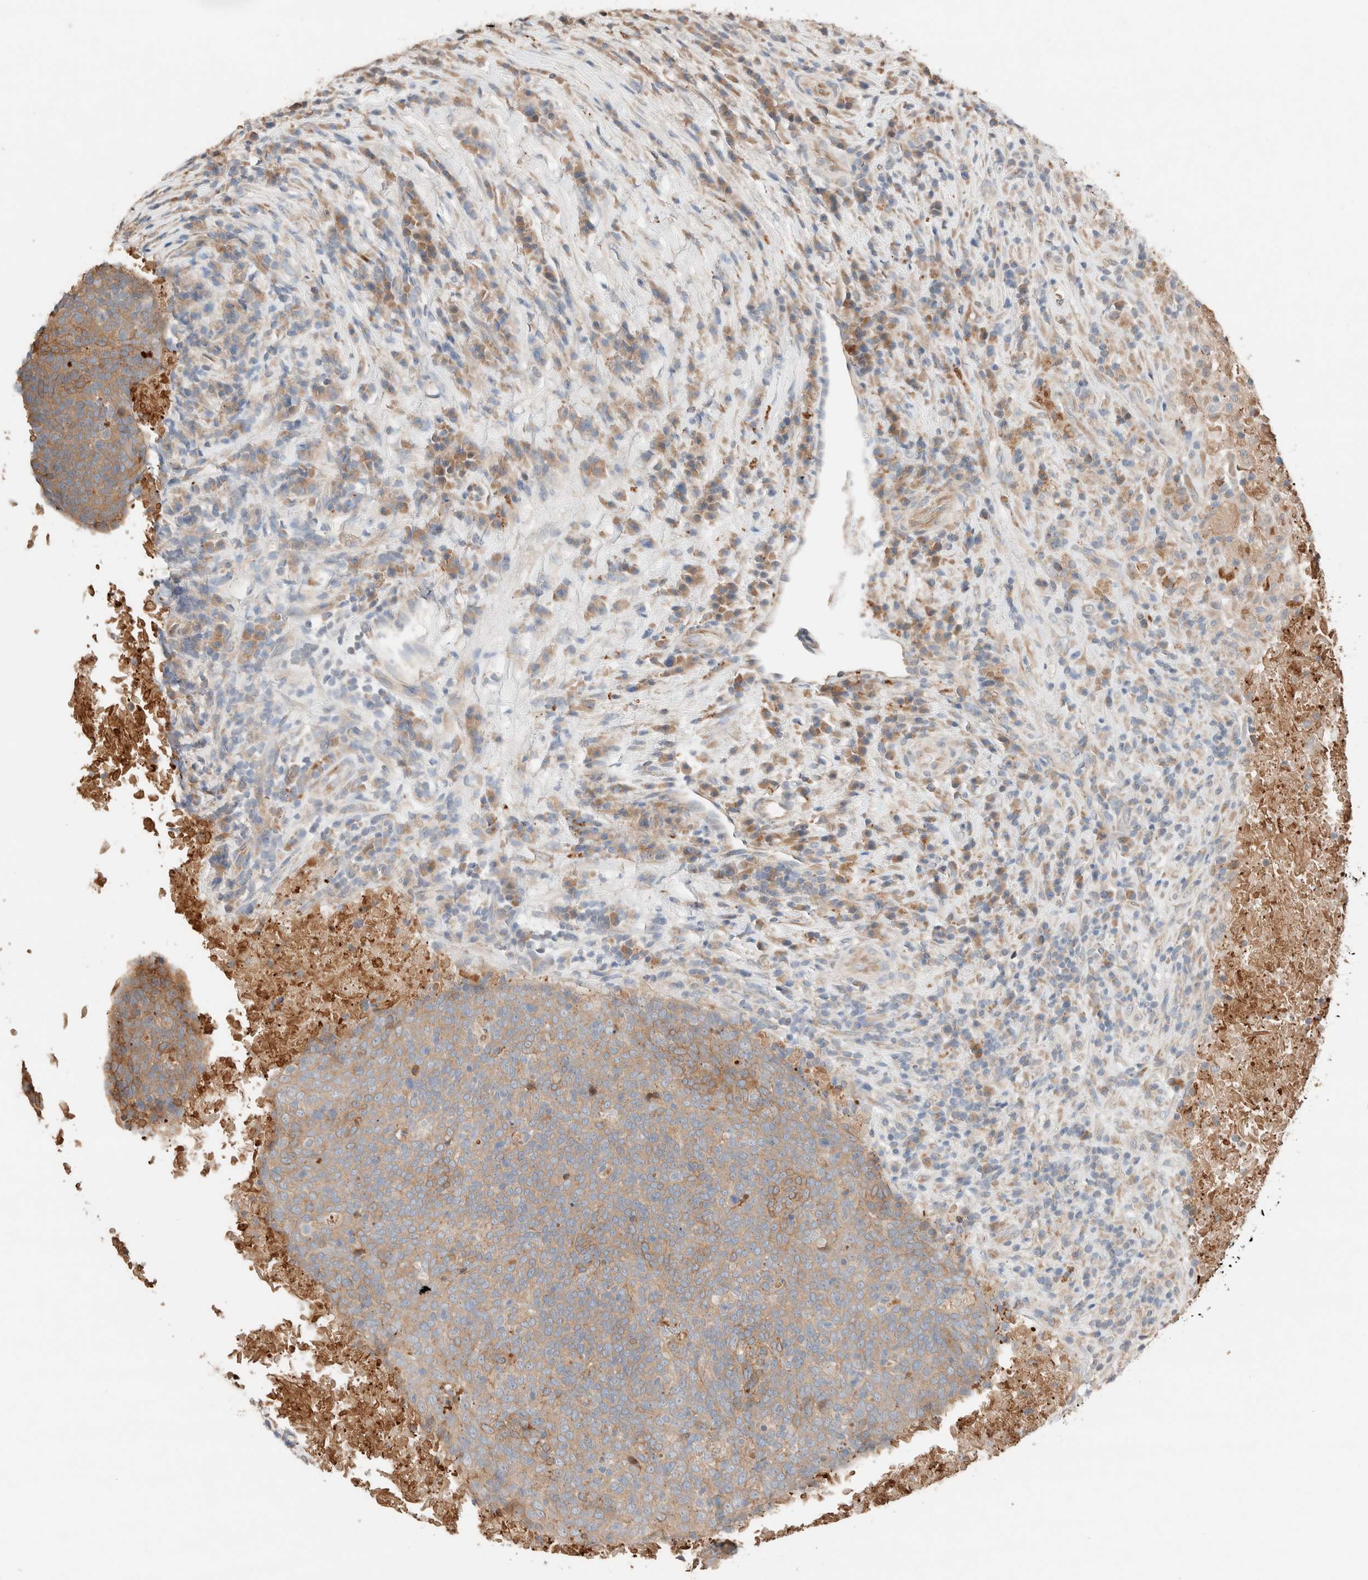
{"staining": {"intensity": "moderate", "quantity": ">75%", "location": "cytoplasmic/membranous"}, "tissue": "head and neck cancer", "cell_type": "Tumor cells", "image_type": "cancer", "snomed": [{"axis": "morphology", "description": "Squamous cell carcinoma, NOS"}, {"axis": "morphology", "description": "Squamous cell carcinoma, metastatic, NOS"}, {"axis": "topography", "description": "Lymph node"}, {"axis": "topography", "description": "Head-Neck"}], "caption": "Immunohistochemistry of head and neck squamous cell carcinoma shows medium levels of moderate cytoplasmic/membranous positivity in about >75% of tumor cells. (Brightfield microscopy of DAB IHC at high magnification).", "gene": "TUBD1", "patient": {"sex": "male", "age": 62}}